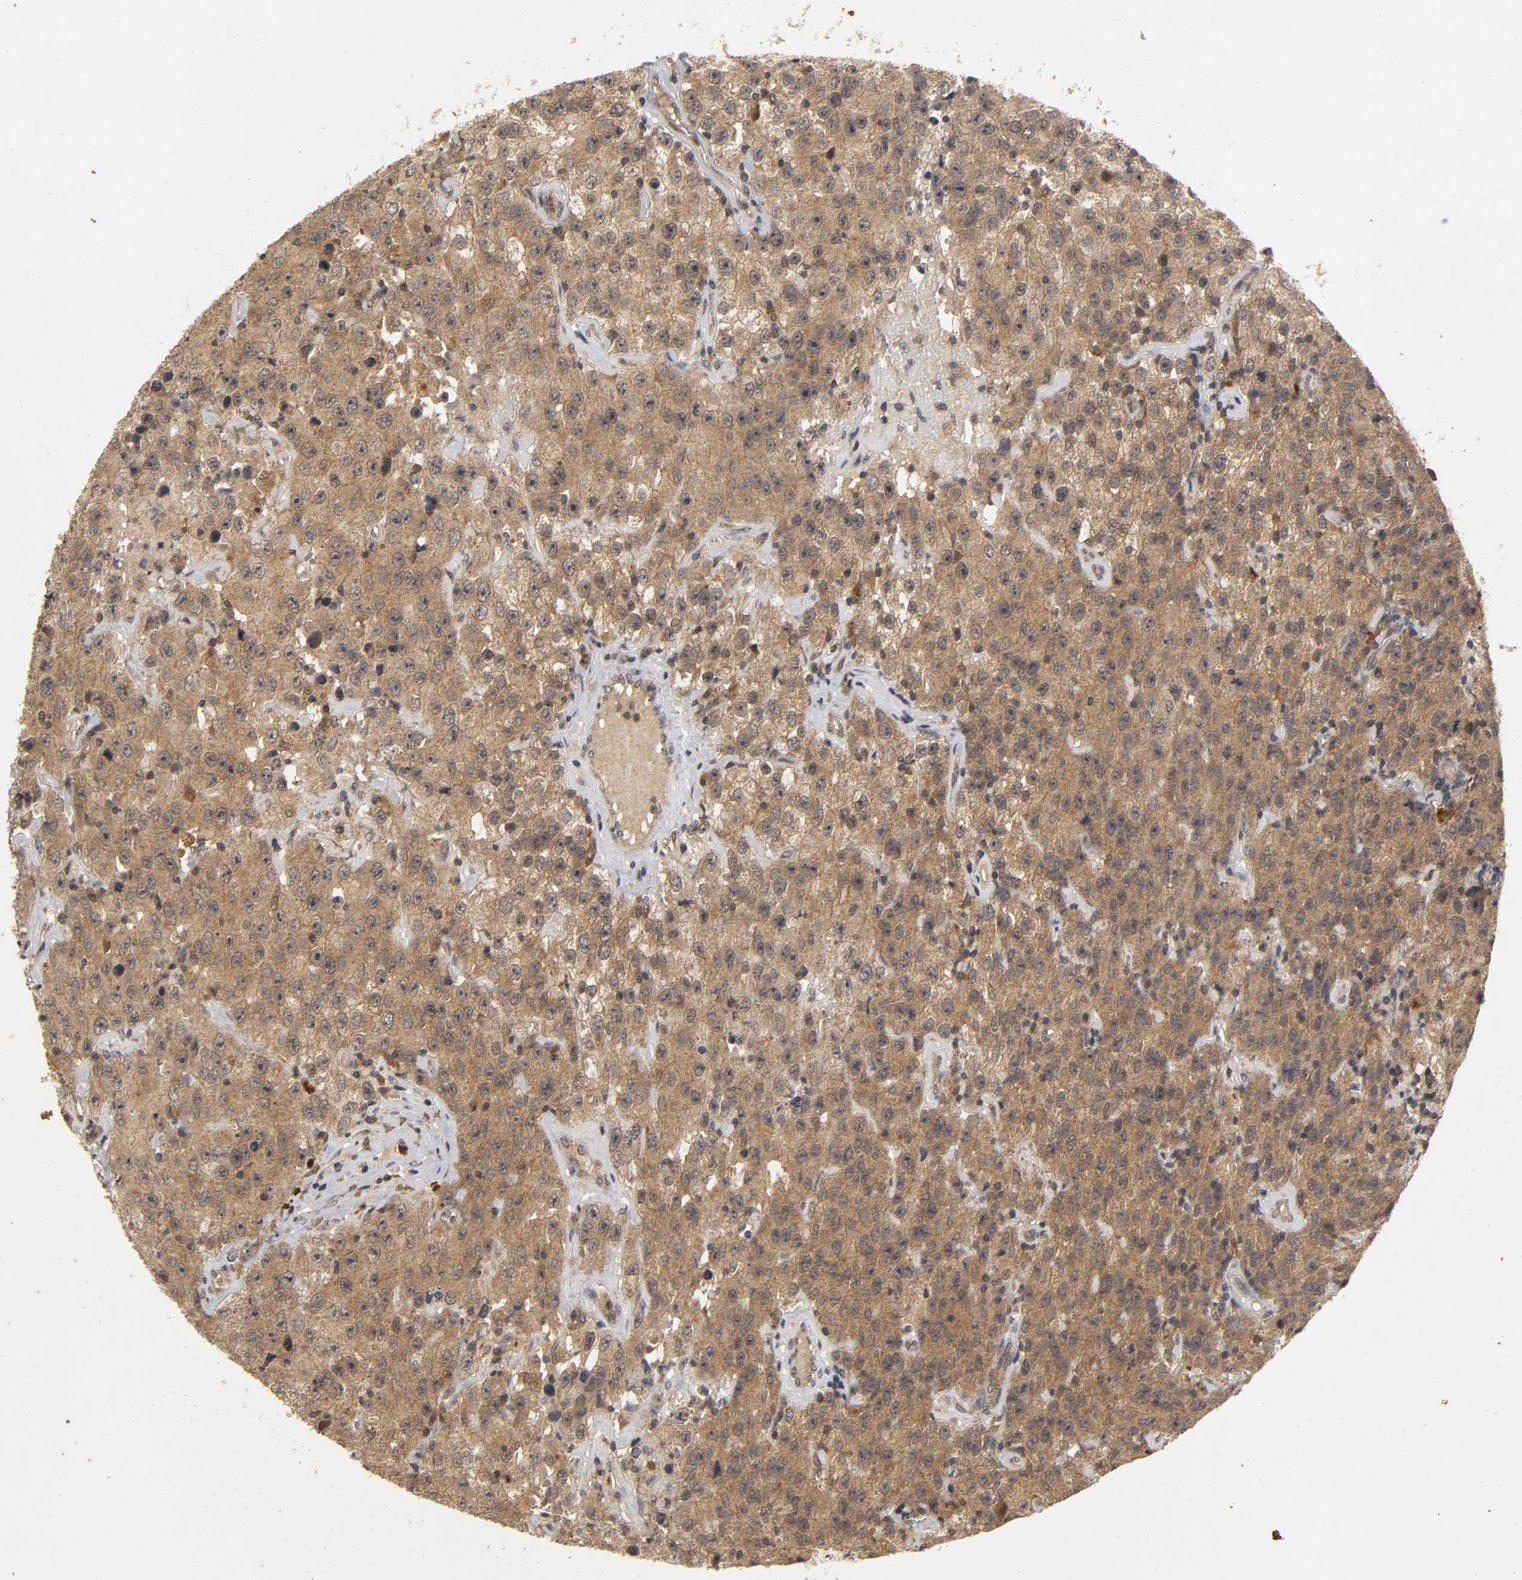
{"staining": {"intensity": "moderate", "quantity": ">75%", "location": "cytoplasmic/membranous"}, "tissue": "testis cancer", "cell_type": "Tumor cells", "image_type": "cancer", "snomed": [{"axis": "morphology", "description": "Seminoma, NOS"}, {"axis": "topography", "description": "Testis"}], "caption": "Seminoma (testis) stained for a protein reveals moderate cytoplasmic/membranous positivity in tumor cells. (DAB (3,3'-diaminobenzidine) IHC, brown staining for protein, blue staining for nuclei).", "gene": "TRAF6", "patient": {"sex": "male", "age": 52}}